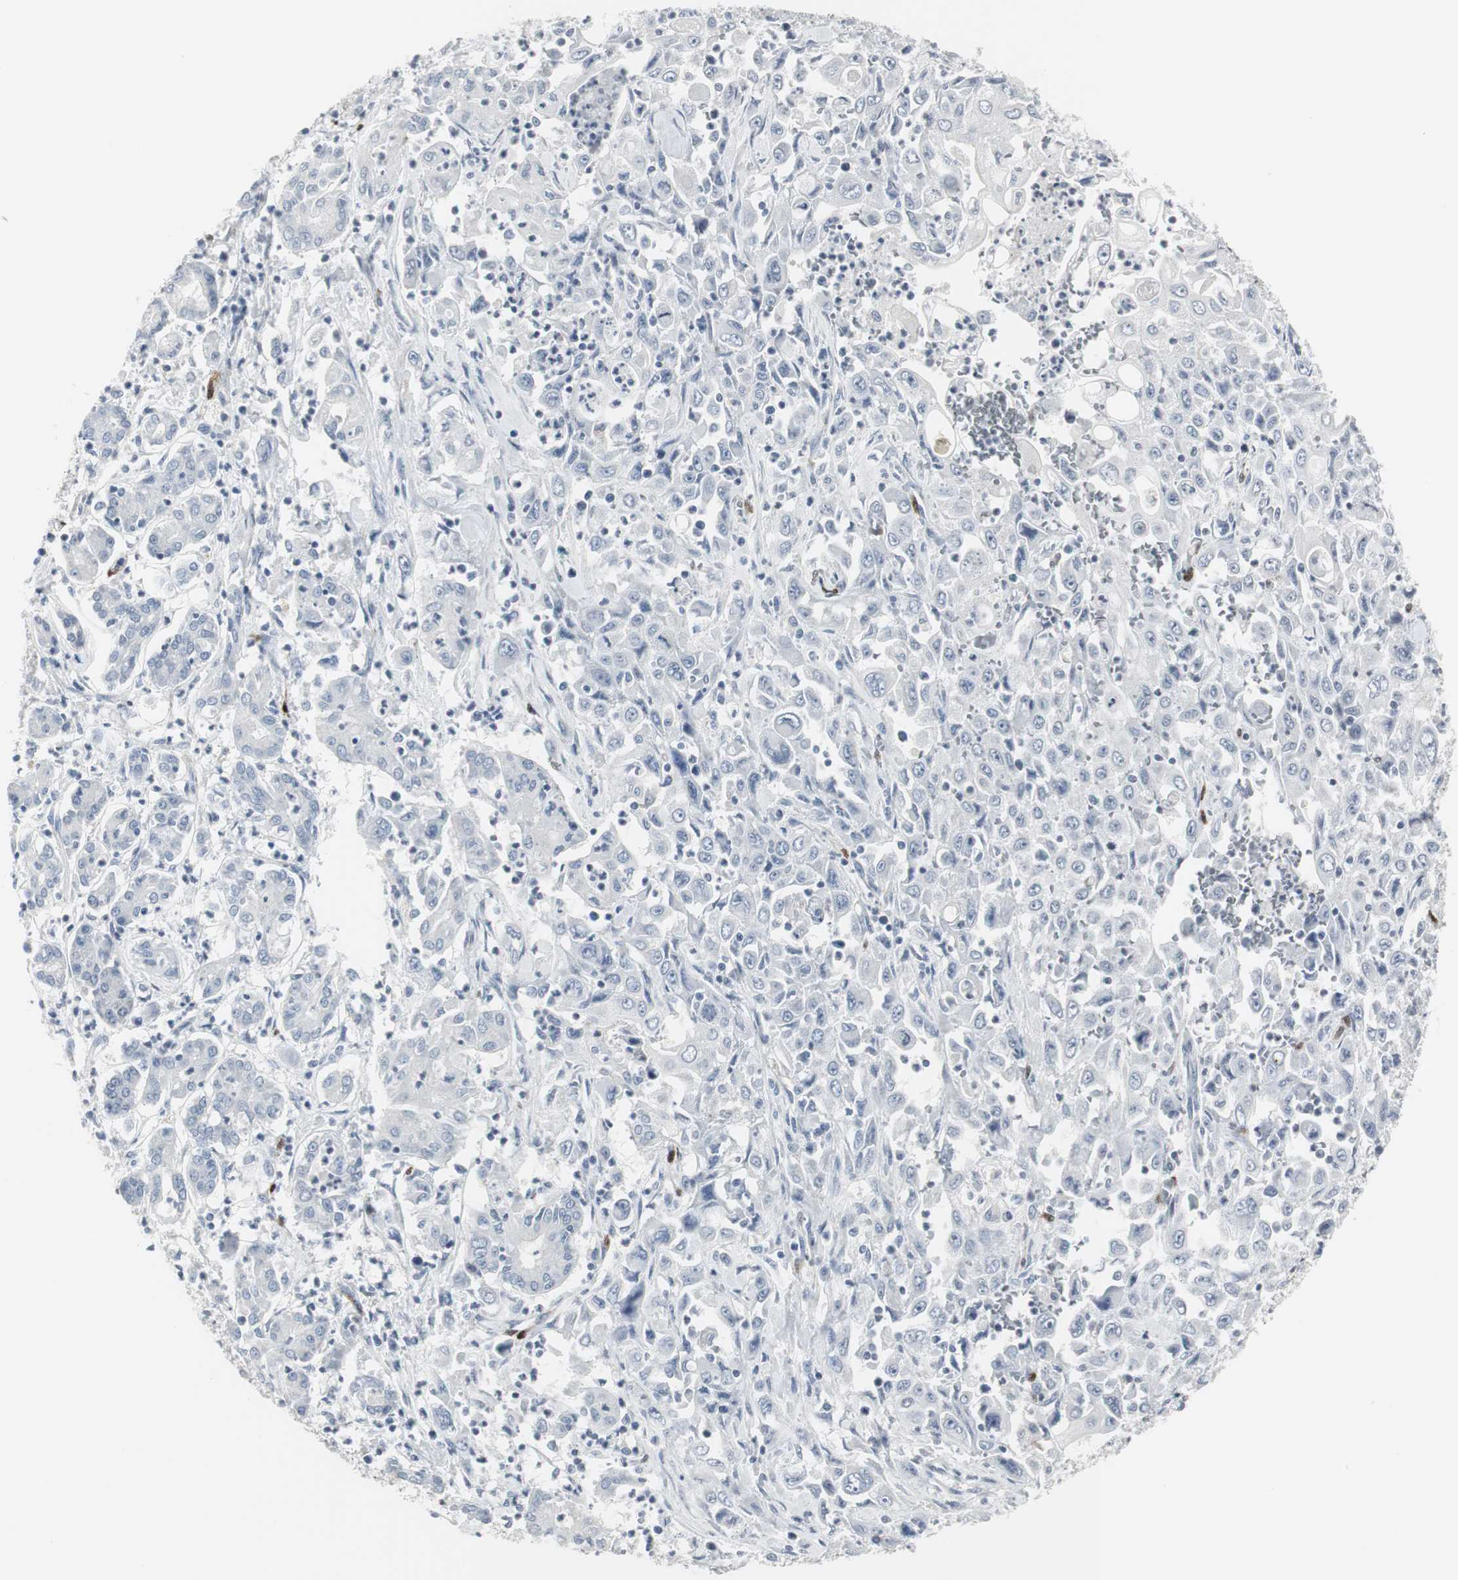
{"staining": {"intensity": "negative", "quantity": "none", "location": "none"}, "tissue": "pancreatic cancer", "cell_type": "Tumor cells", "image_type": "cancer", "snomed": [{"axis": "morphology", "description": "Adenocarcinoma, NOS"}, {"axis": "topography", "description": "Pancreas"}], "caption": "Immunohistochemistry (IHC) image of human pancreatic cancer (adenocarcinoma) stained for a protein (brown), which displays no positivity in tumor cells.", "gene": "PPP1R14A", "patient": {"sex": "male", "age": 70}}